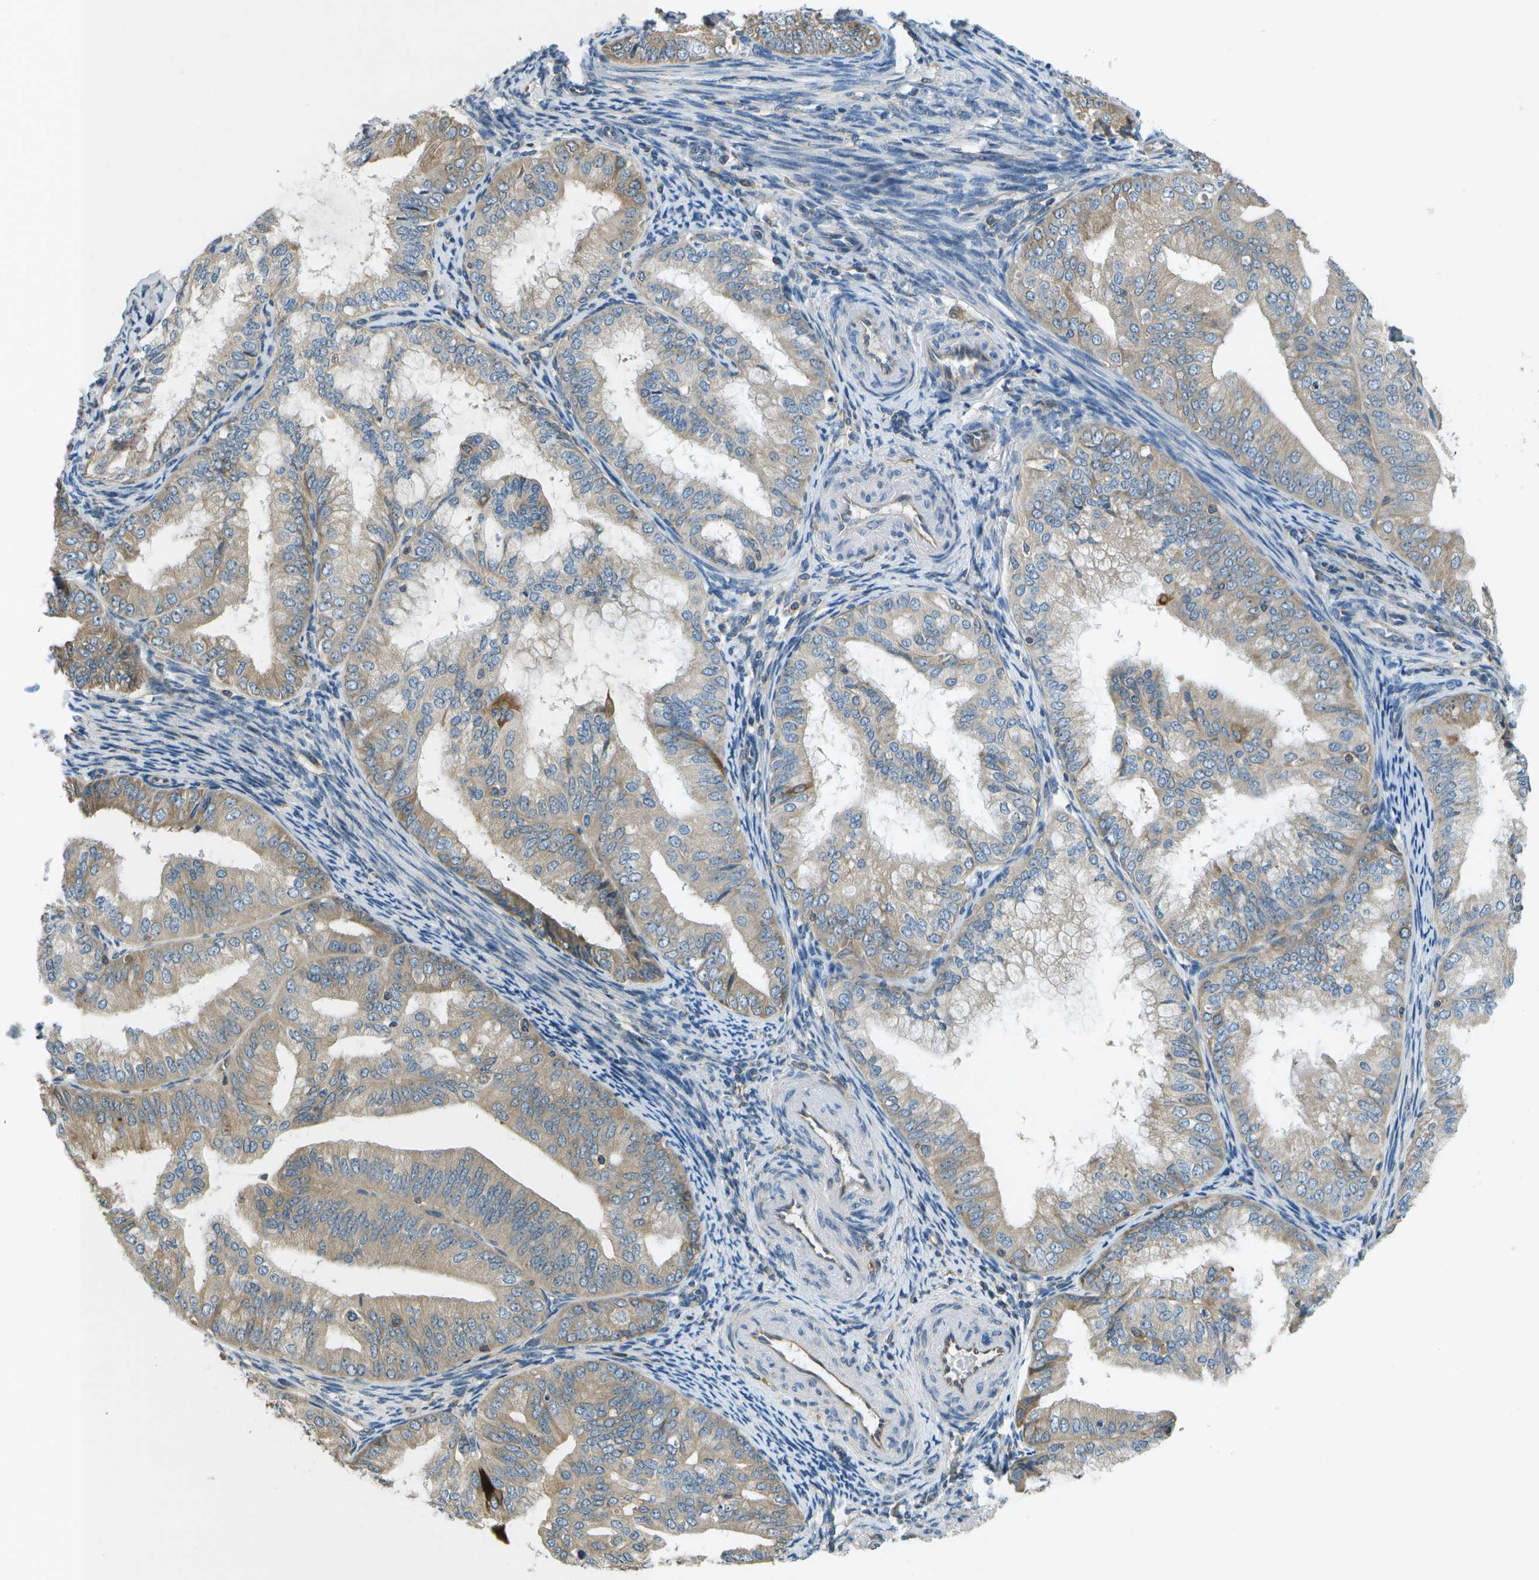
{"staining": {"intensity": "weak", "quantity": ">75%", "location": "cytoplasmic/membranous"}, "tissue": "endometrial cancer", "cell_type": "Tumor cells", "image_type": "cancer", "snomed": [{"axis": "morphology", "description": "Adenocarcinoma, NOS"}, {"axis": "topography", "description": "Endometrium"}], "caption": "Adenocarcinoma (endometrial) was stained to show a protein in brown. There is low levels of weak cytoplasmic/membranous positivity in approximately >75% of tumor cells.", "gene": "SAMSN1", "patient": {"sex": "female", "age": 63}}